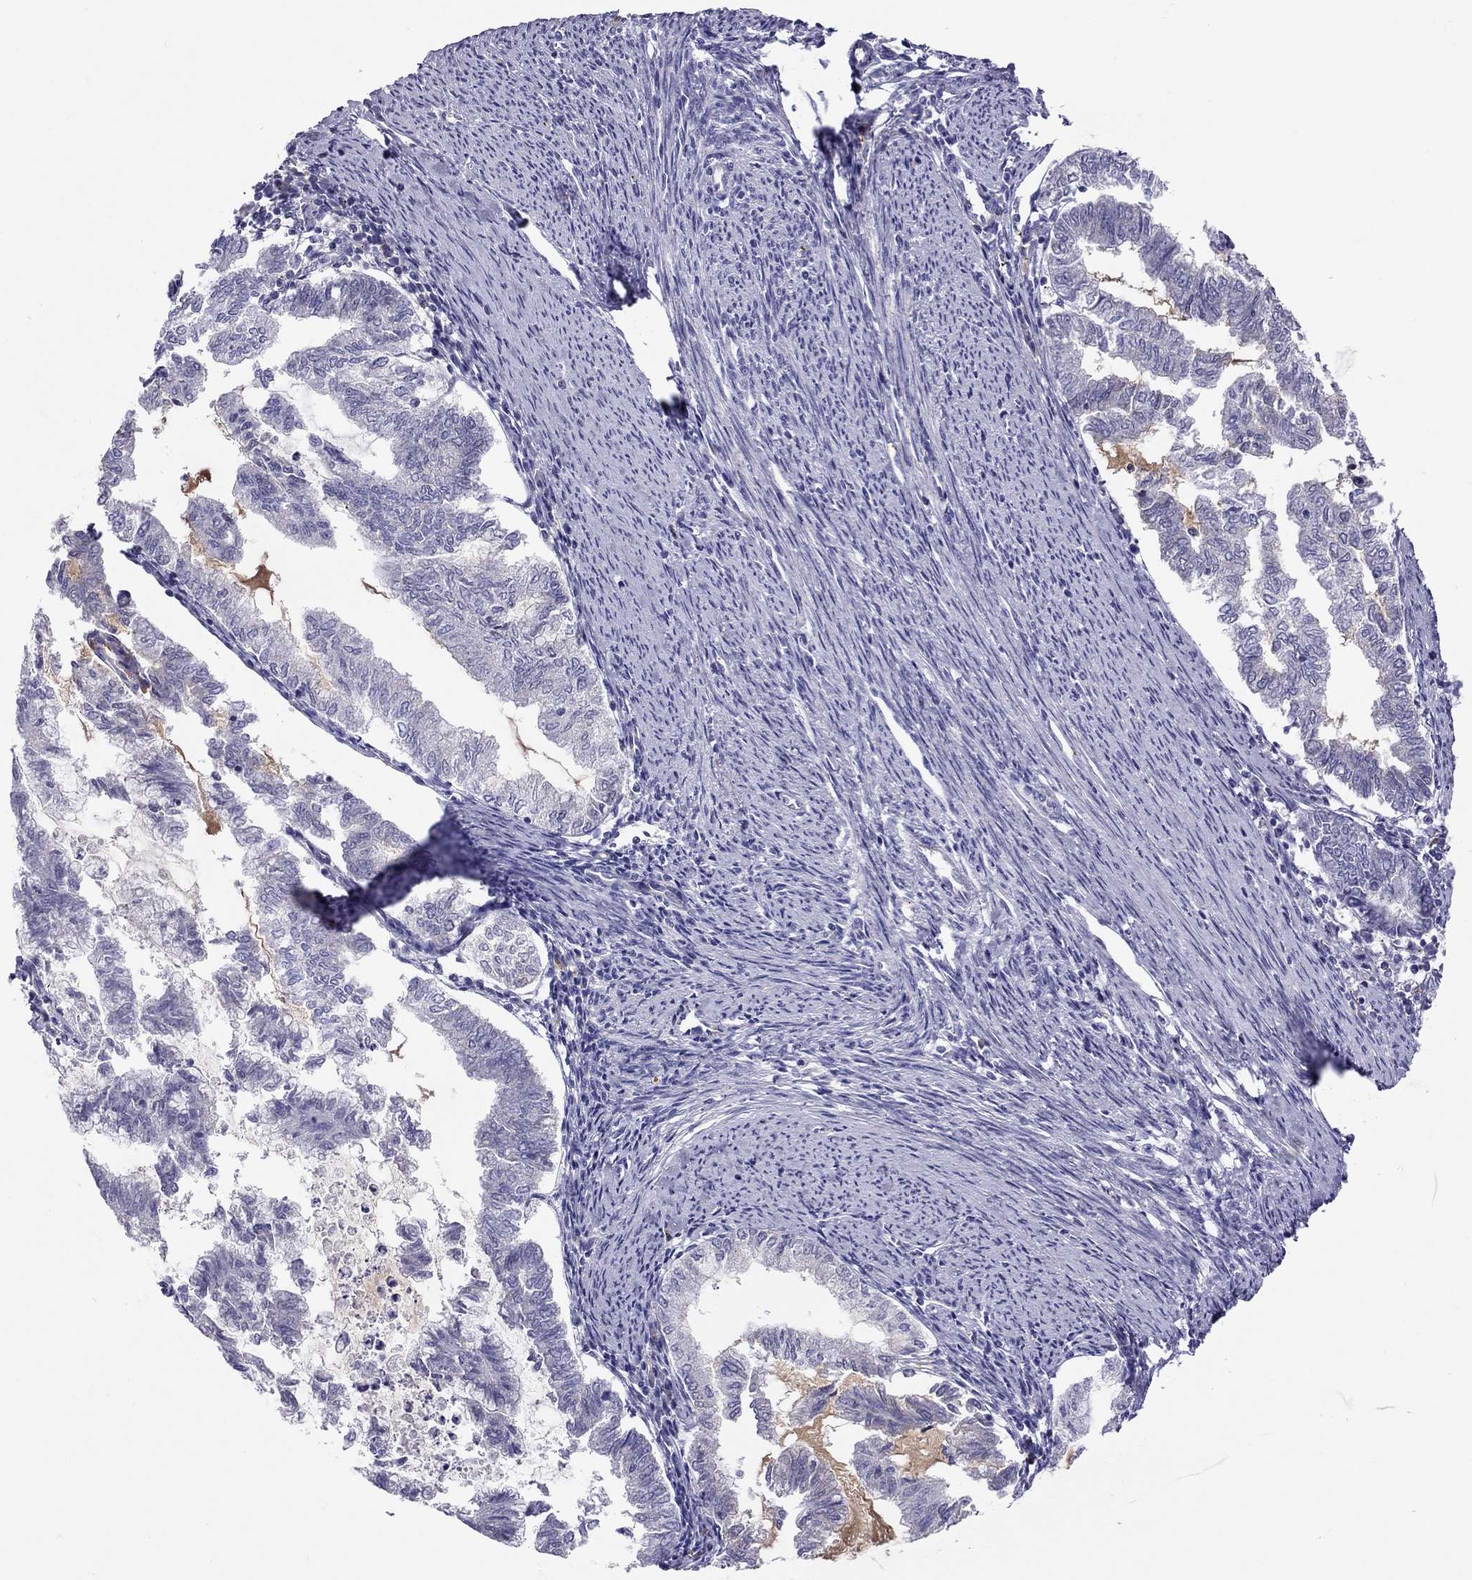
{"staining": {"intensity": "negative", "quantity": "none", "location": "none"}, "tissue": "endometrial cancer", "cell_type": "Tumor cells", "image_type": "cancer", "snomed": [{"axis": "morphology", "description": "Adenocarcinoma, NOS"}, {"axis": "topography", "description": "Endometrium"}], "caption": "Human endometrial cancer stained for a protein using immunohistochemistry (IHC) demonstrates no expression in tumor cells.", "gene": "FRMD1", "patient": {"sex": "female", "age": 79}}